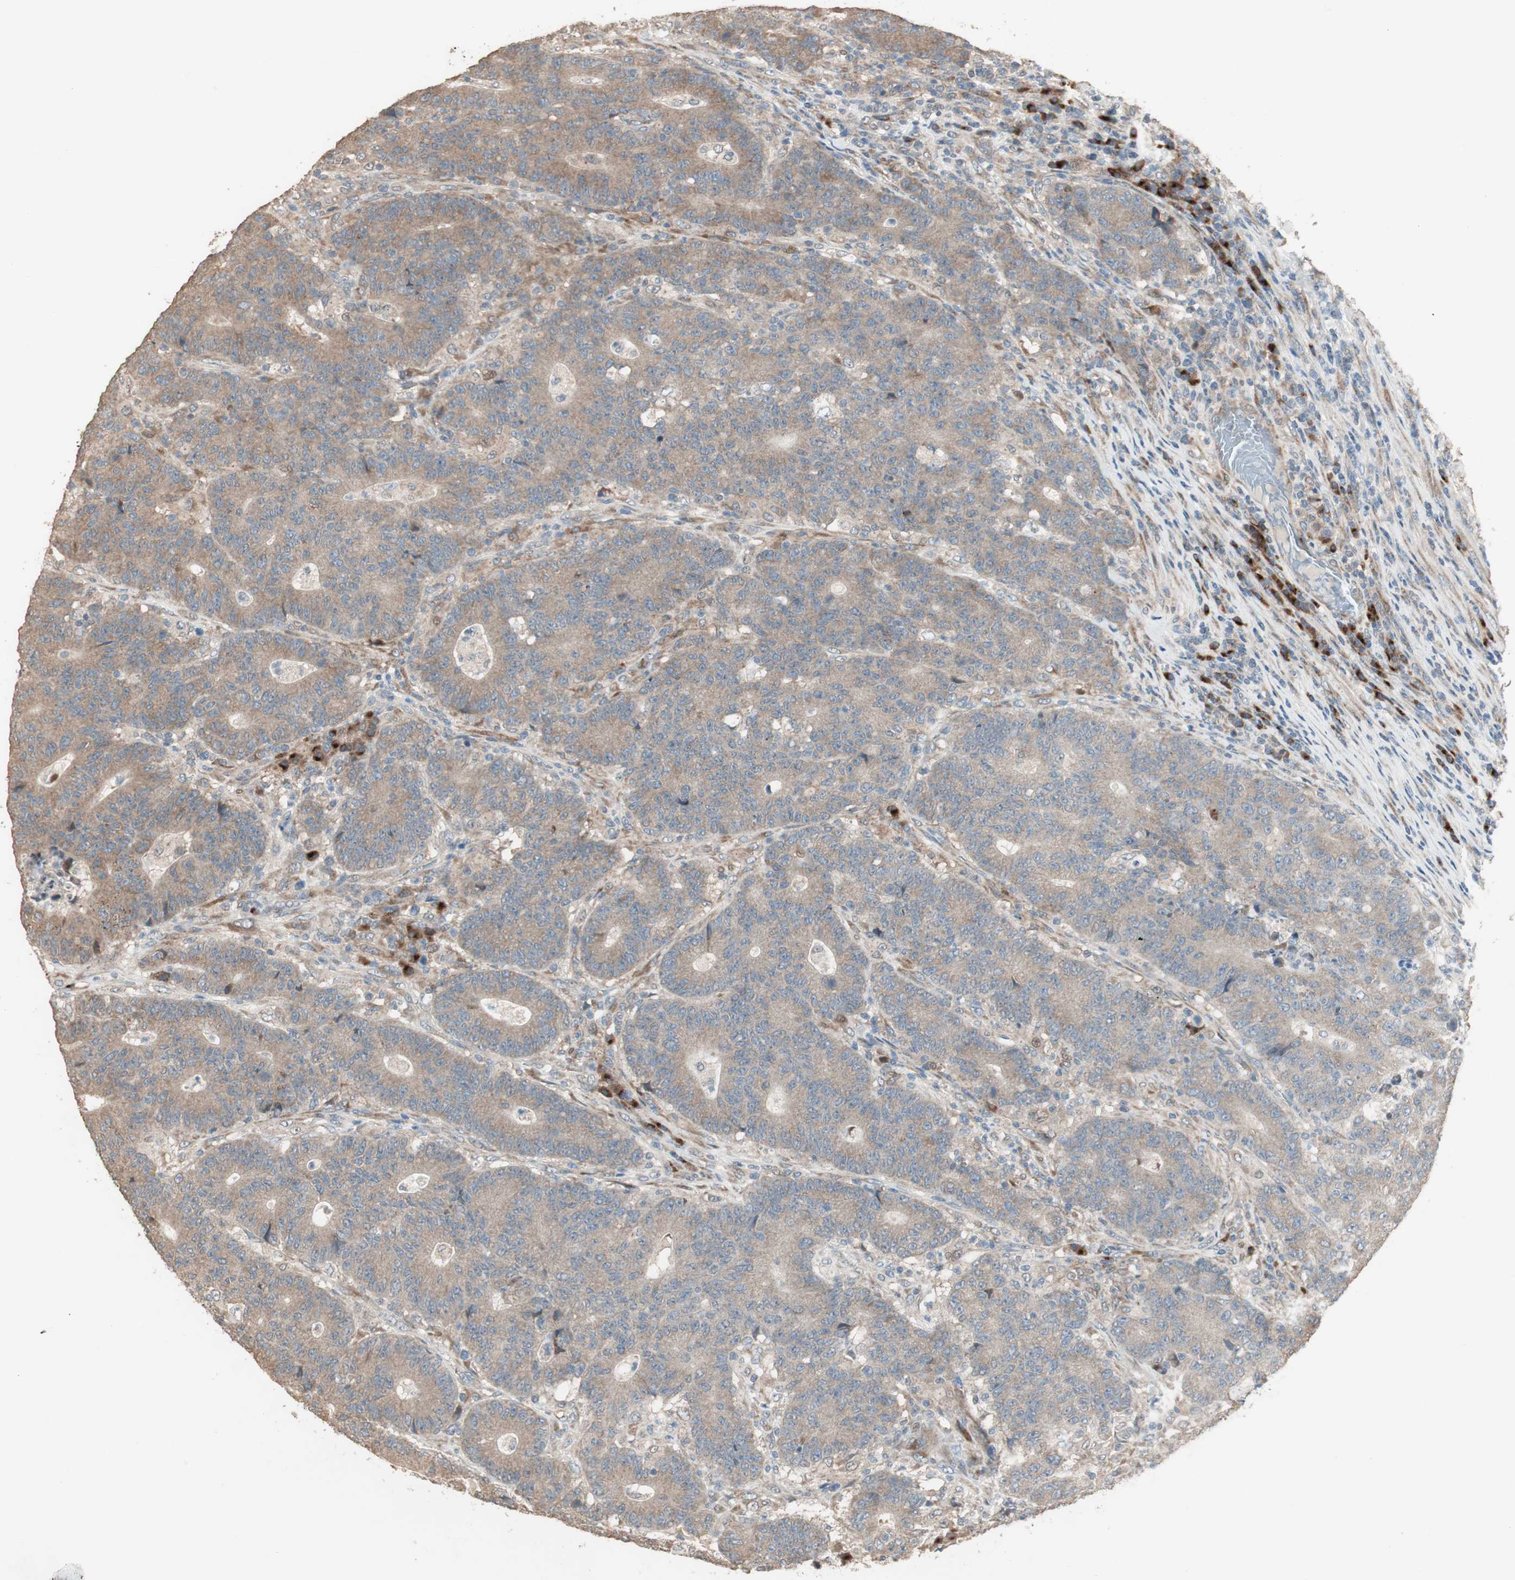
{"staining": {"intensity": "moderate", "quantity": ">75%", "location": "cytoplasmic/membranous"}, "tissue": "colorectal cancer", "cell_type": "Tumor cells", "image_type": "cancer", "snomed": [{"axis": "morphology", "description": "Normal tissue, NOS"}, {"axis": "morphology", "description": "Adenocarcinoma, NOS"}, {"axis": "topography", "description": "Colon"}], "caption": "IHC of human colorectal cancer exhibits medium levels of moderate cytoplasmic/membranous staining in approximately >75% of tumor cells. (DAB = brown stain, brightfield microscopy at high magnification).", "gene": "RARRES1", "patient": {"sex": "female", "age": 75}}